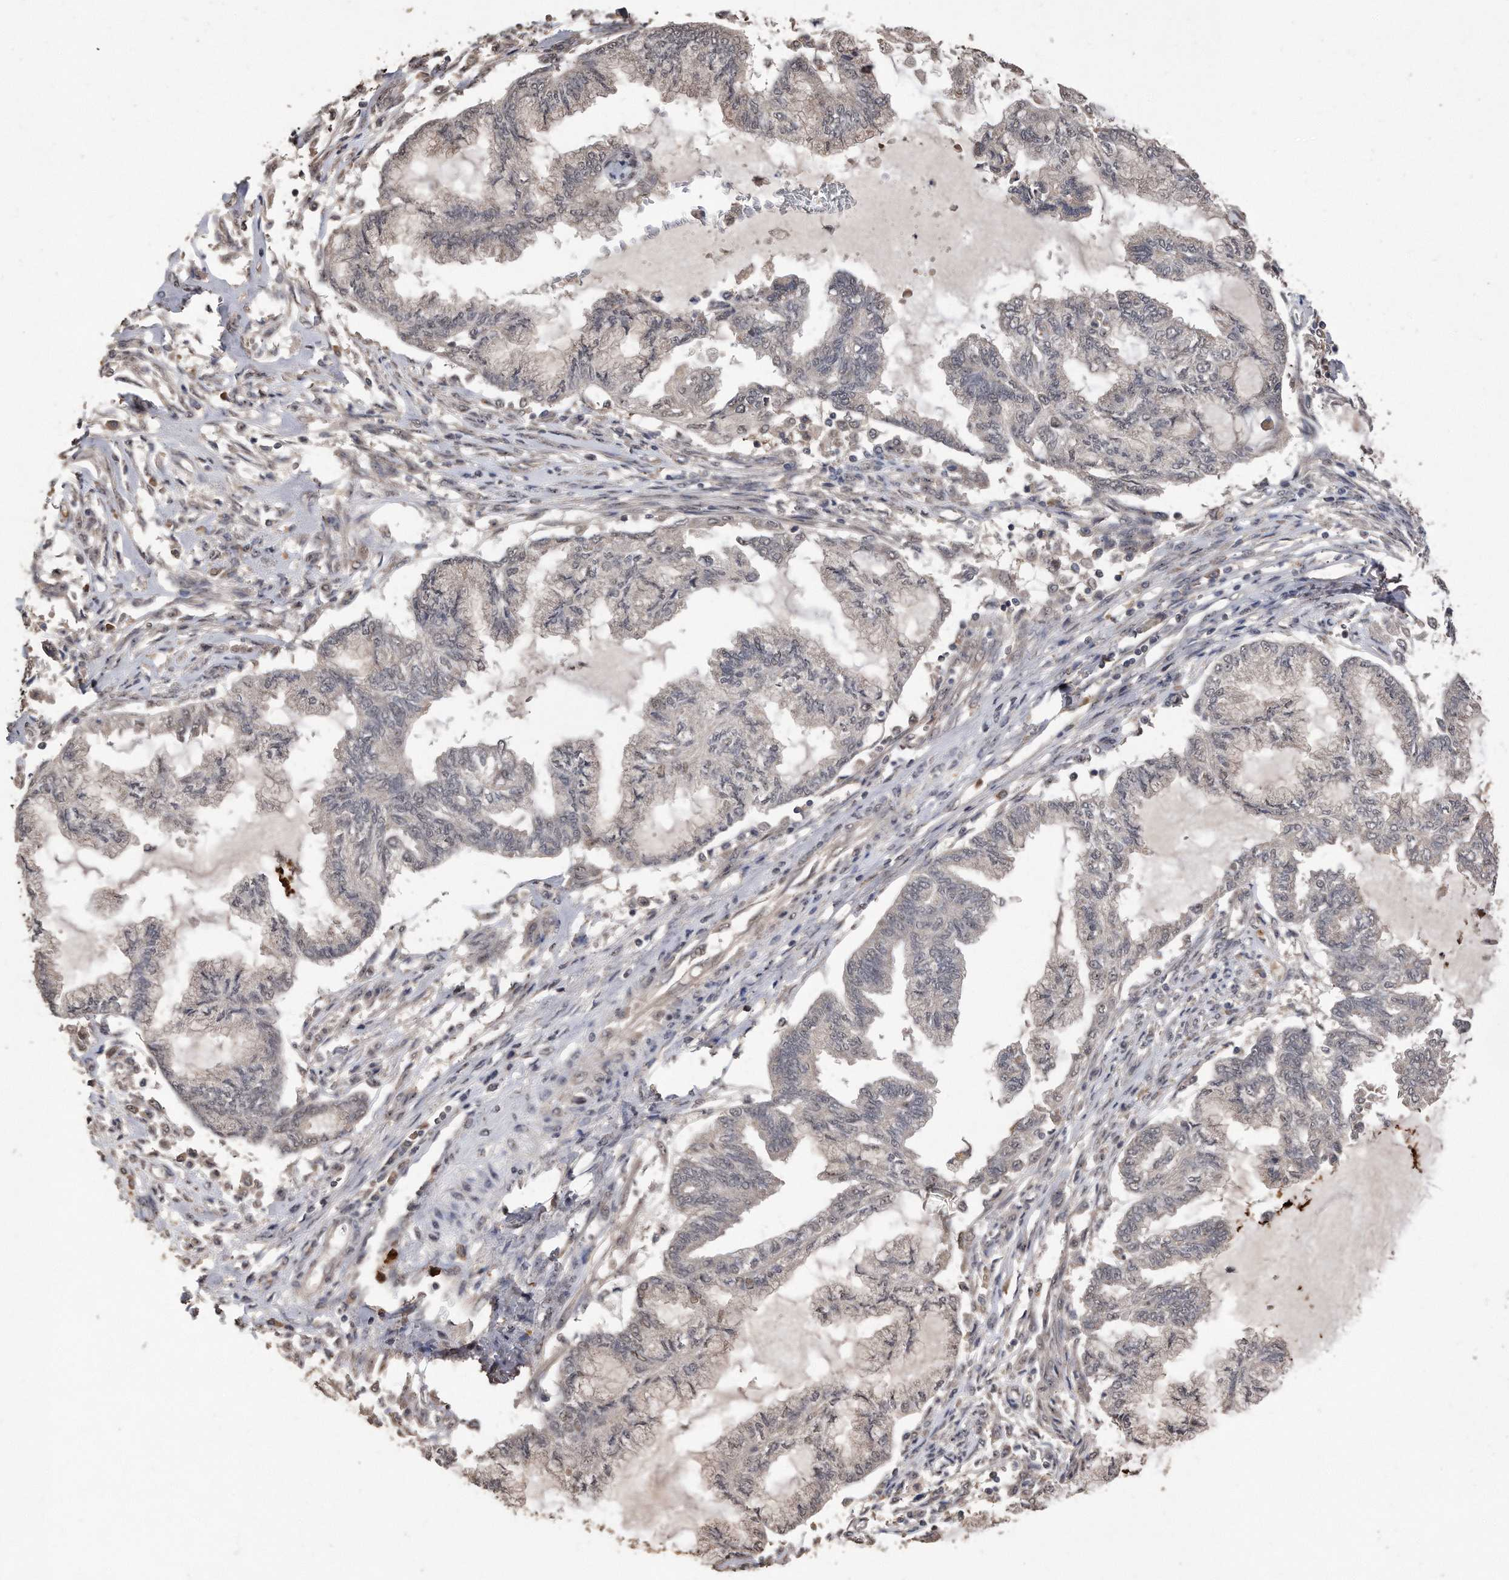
{"staining": {"intensity": "negative", "quantity": "none", "location": "none"}, "tissue": "endometrial cancer", "cell_type": "Tumor cells", "image_type": "cancer", "snomed": [{"axis": "morphology", "description": "Adenocarcinoma, NOS"}, {"axis": "topography", "description": "Endometrium"}], "caption": "An immunohistochemistry histopathology image of adenocarcinoma (endometrial) is shown. There is no staining in tumor cells of adenocarcinoma (endometrial).", "gene": "PELO", "patient": {"sex": "female", "age": 86}}